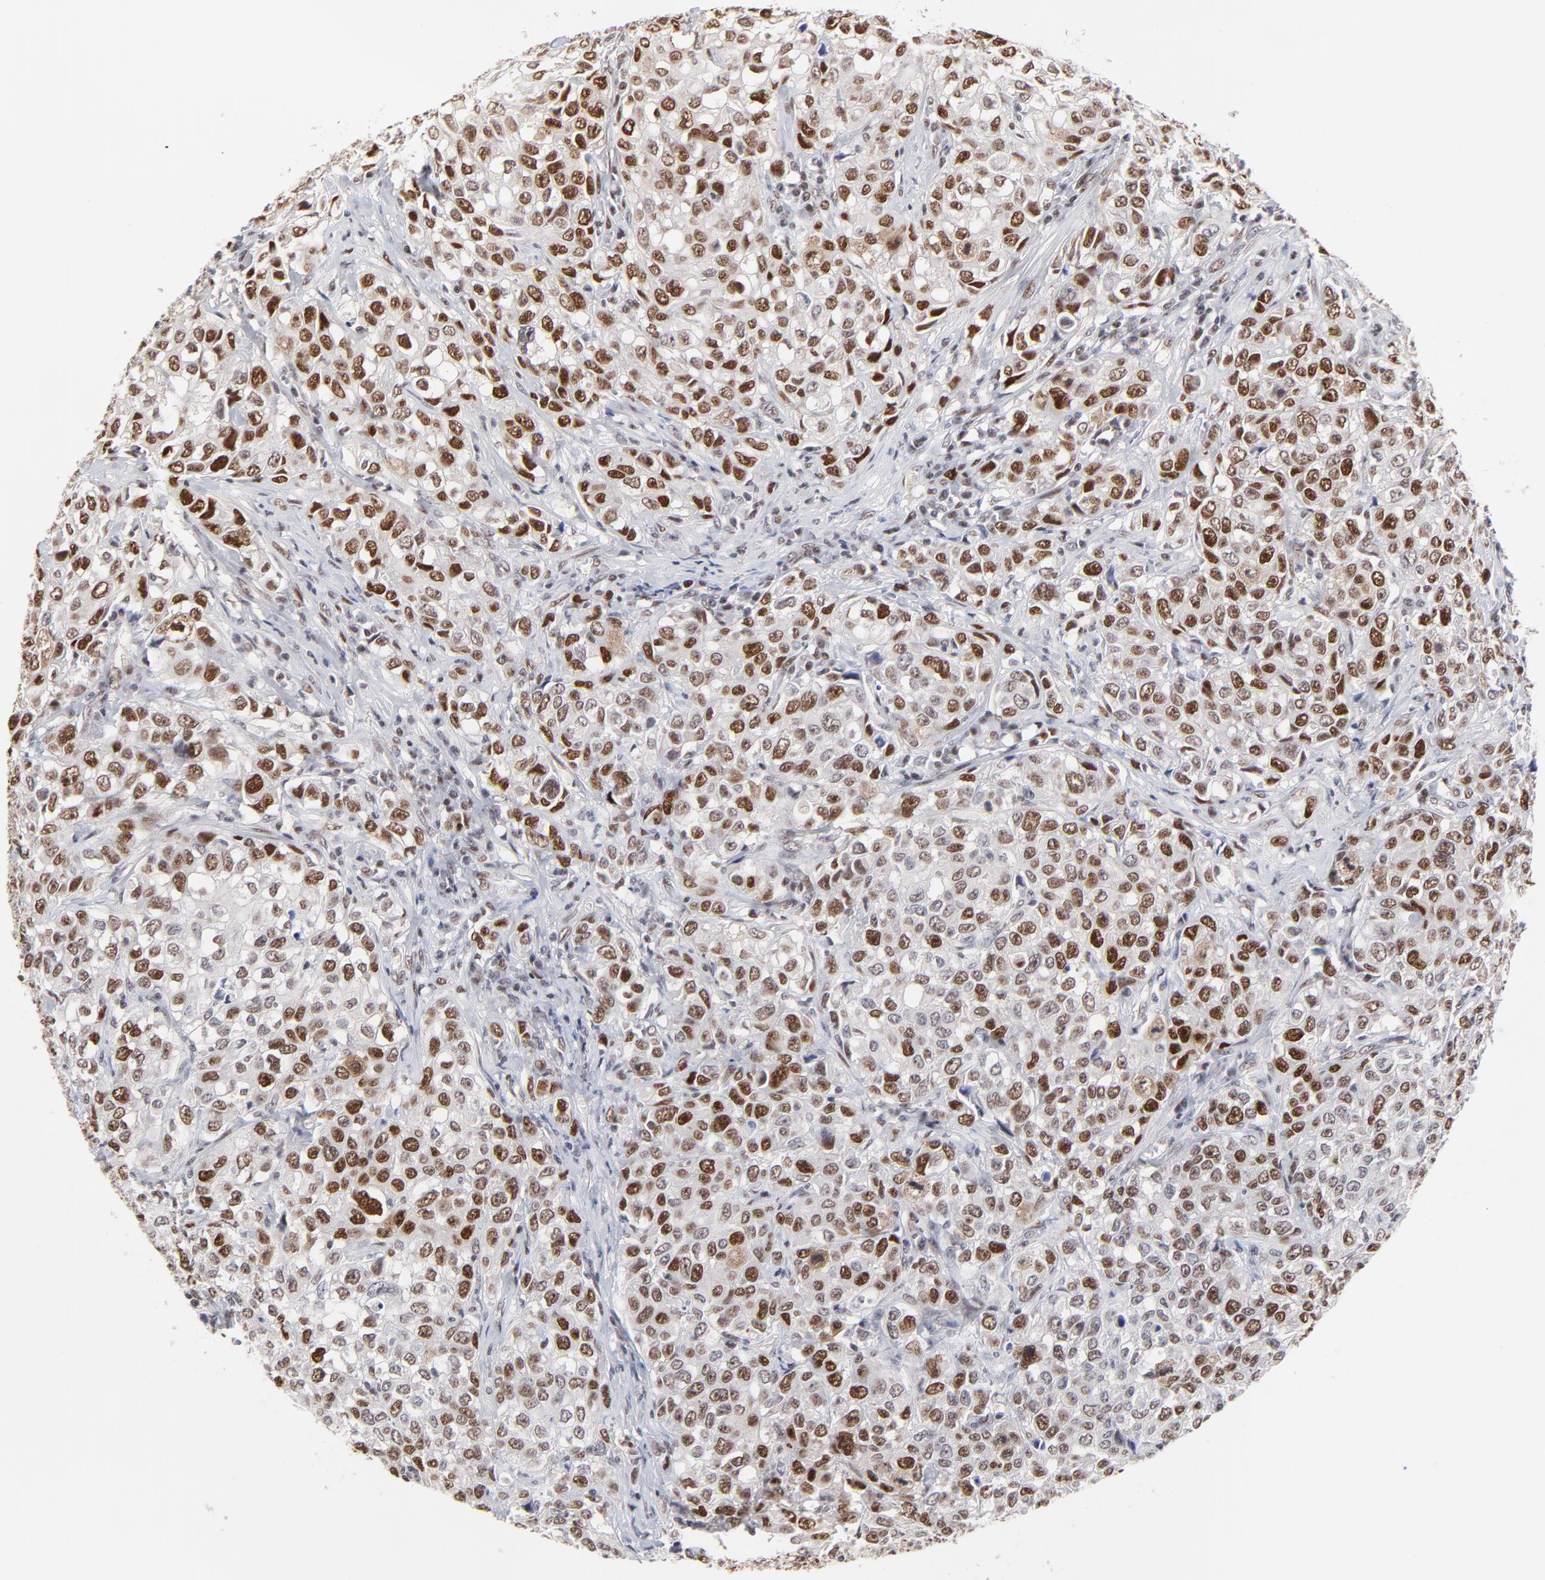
{"staining": {"intensity": "strong", "quantity": ">75%", "location": "nuclear"}, "tissue": "urothelial cancer", "cell_type": "Tumor cells", "image_type": "cancer", "snomed": [{"axis": "morphology", "description": "Urothelial carcinoma, High grade"}, {"axis": "topography", "description": "Urinary bladder"}], "caption": "DAB (3,3'-diaminobenzidine) immunohistochemical staining of human urothelial cancer exhibits strong nuclear protein expression in approximately >75% of tumor cells.", "gene": "OGFOD1", "patient": {"sex": "female", "age": 75}}